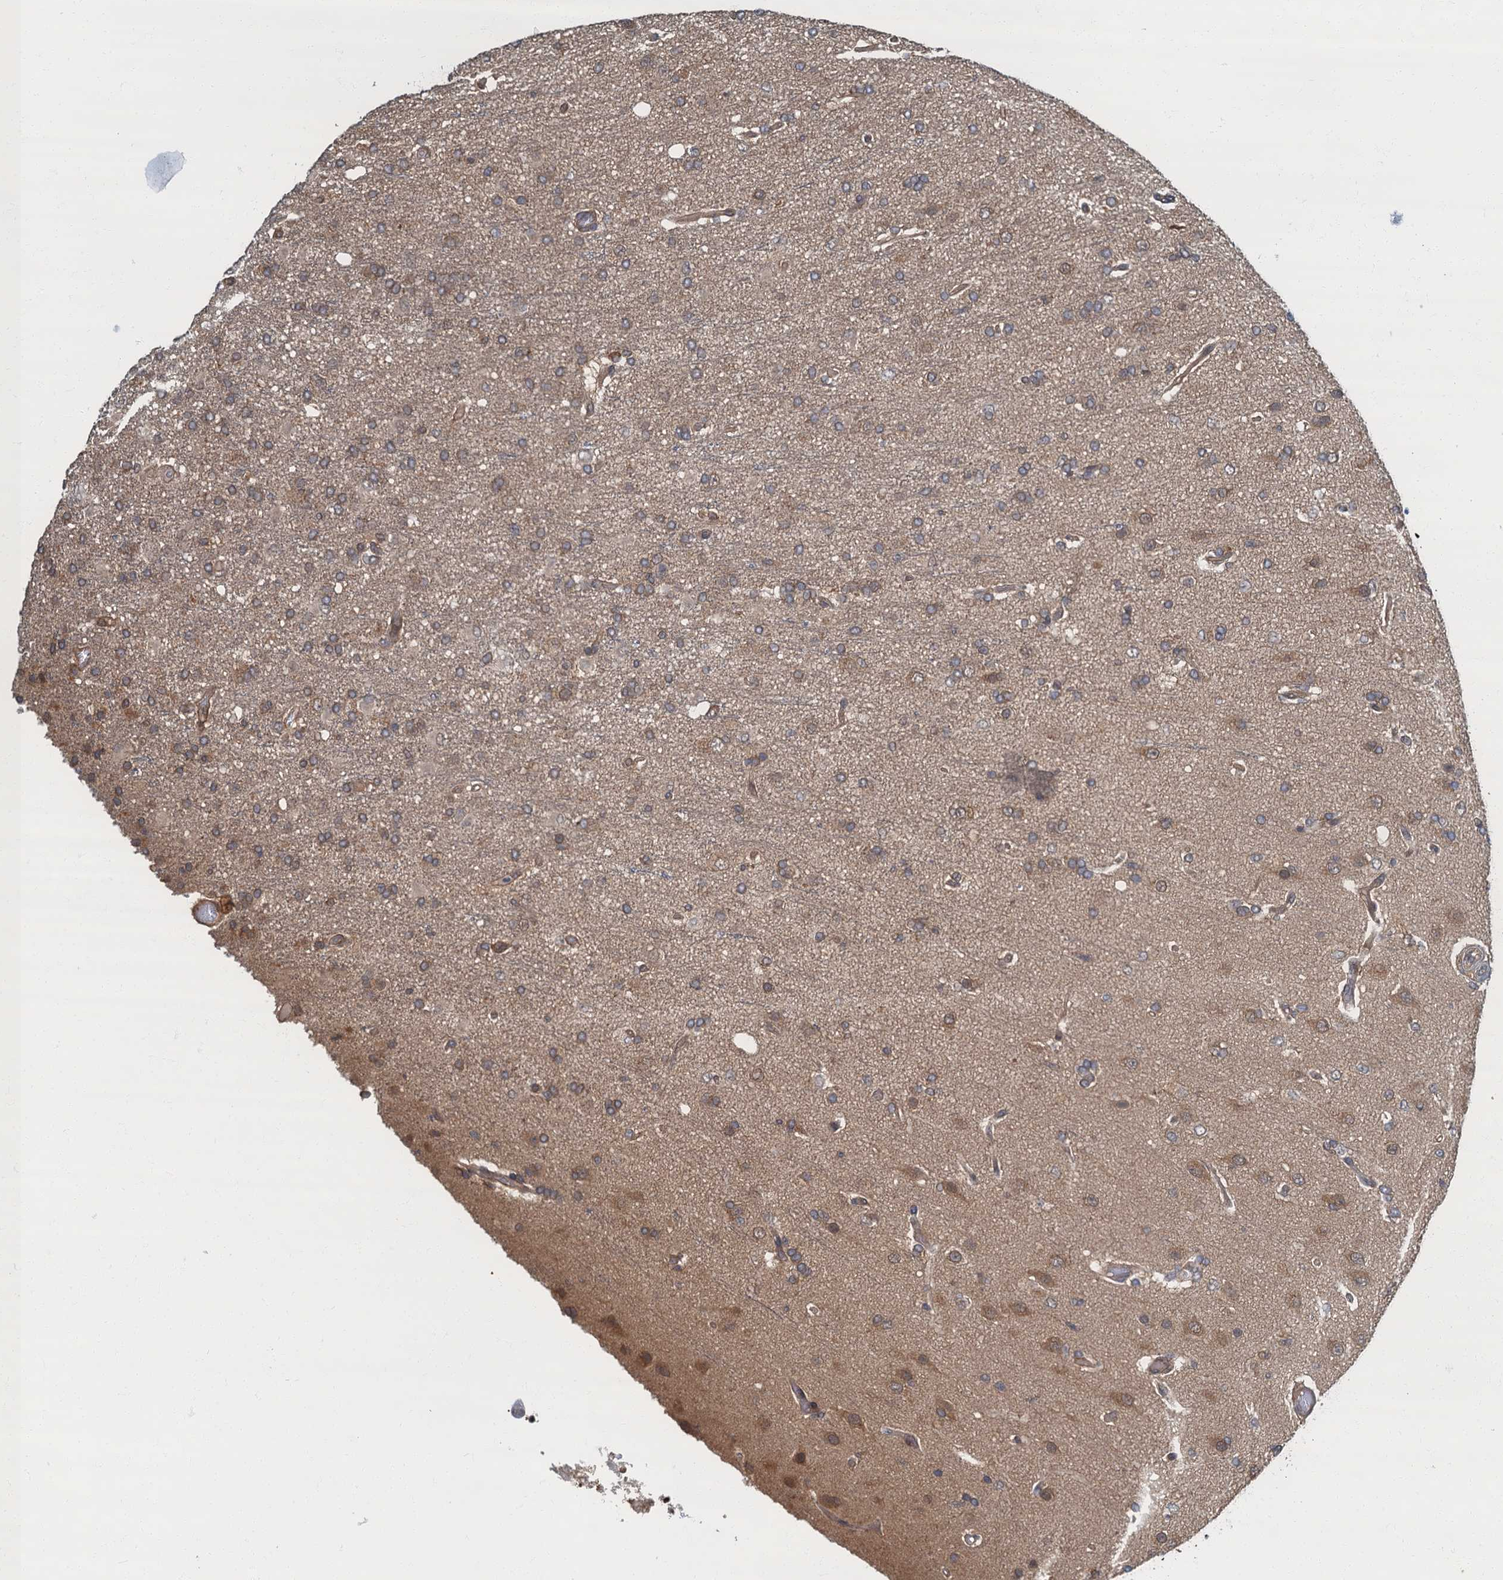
{"staining": {"intensity": "weak", "quantity": ">75%", "location": "cytoplasmic/membranous"}, "tissue": "glioma", "cell_type": "Tumor cells", "image_type": "cancer", "snomed": [{"axis": "morphology", "description": "Glioma, malignant, High grade"}, {"axis": "topography", "description": "Brain"}], "caption": "IHC of glioma reveals low levels of weak cytoplasmic/membranous expression in about >75% of tumor cells.", "gene": "TBCK", "patient": {"sex": "female", "age": 74}}